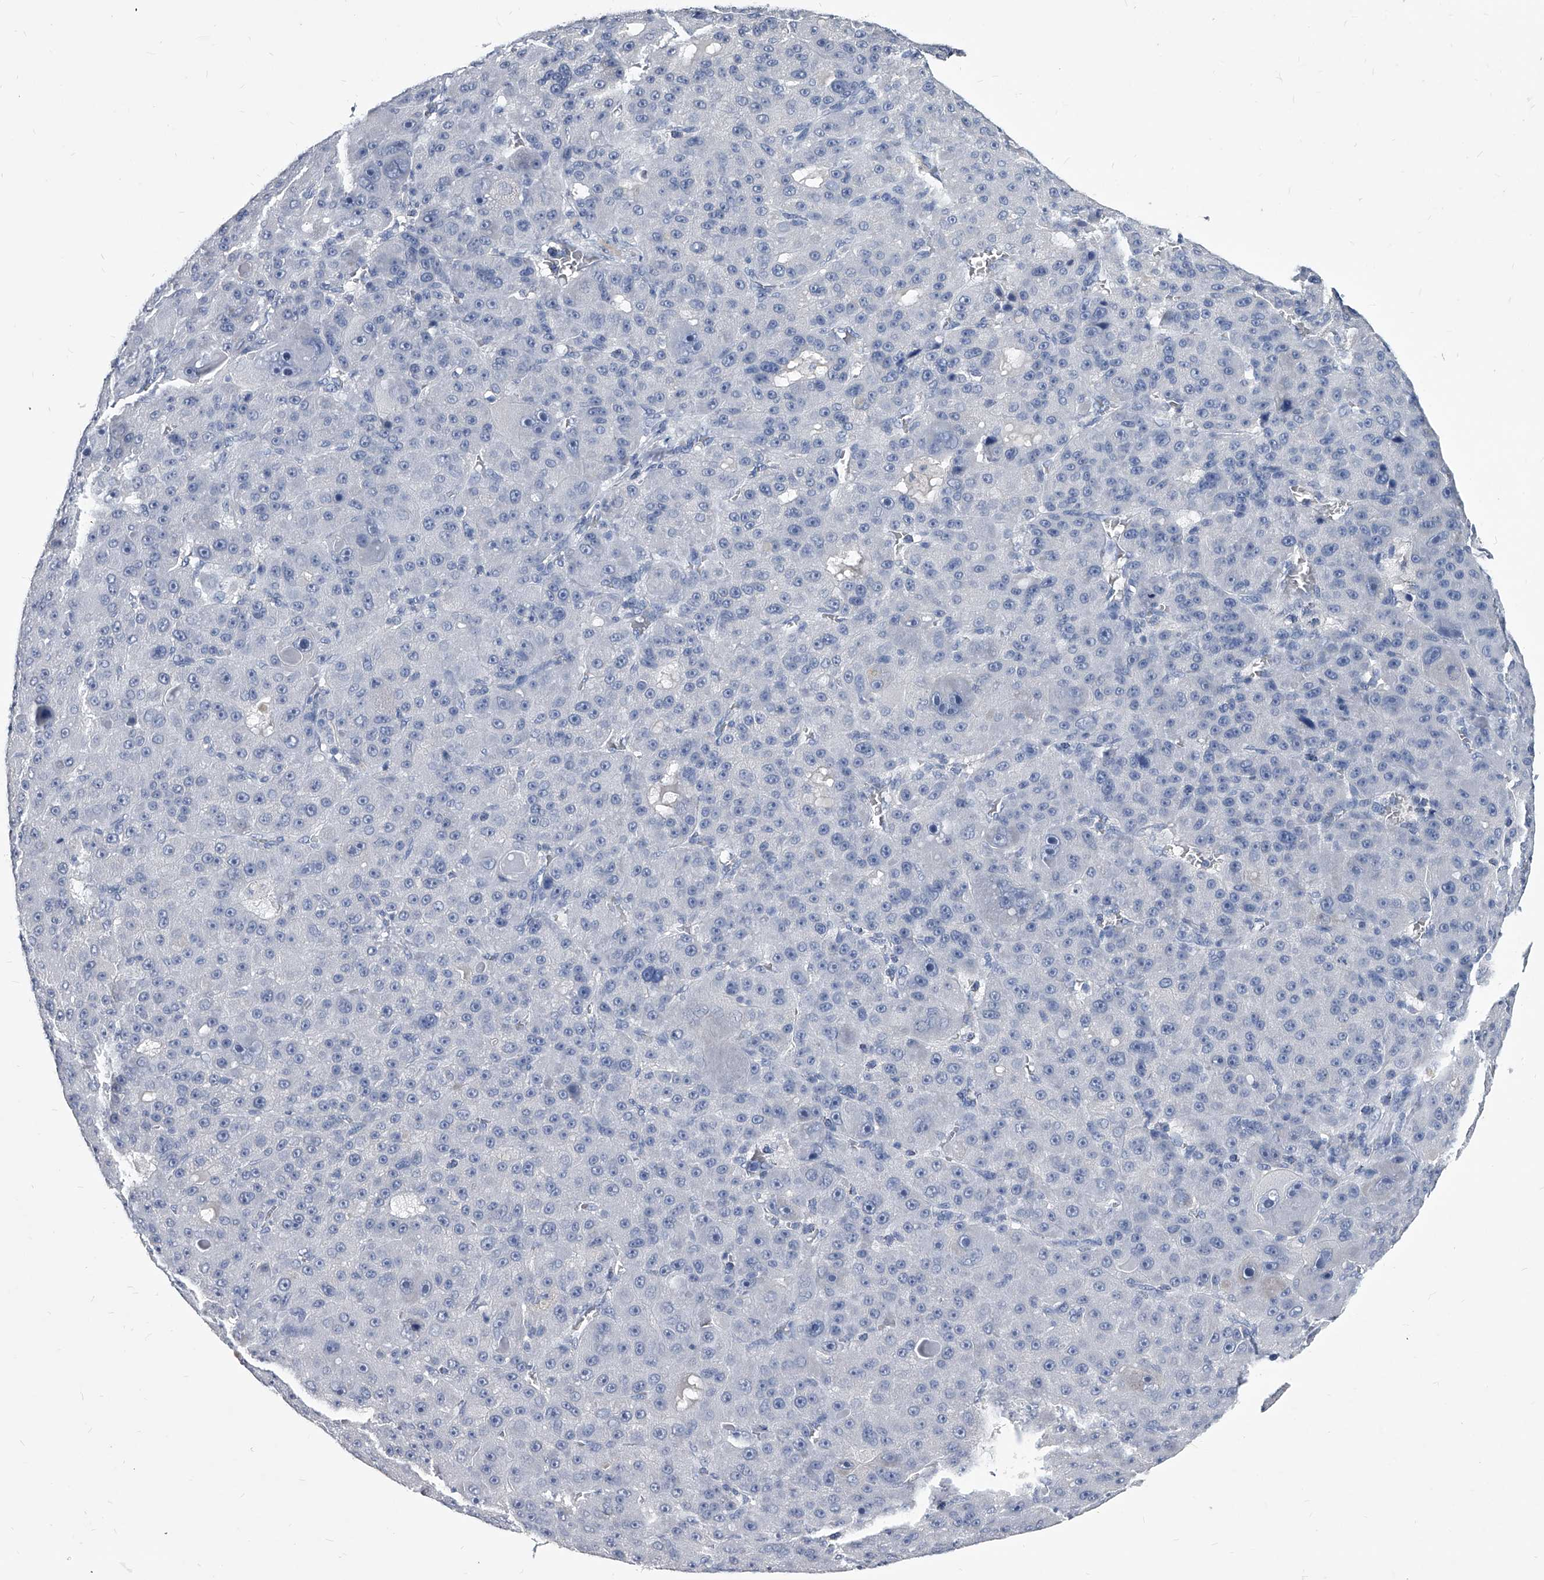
{"staining": {"intensity": "negative", "quantity": "none", "location": "none"}, "tissue": "liver cancer", "cell_type": "Tumor cells", "image_type": "cancer", "snomed": [{"axis": "morphology", "description": "Carcinoma, Hepatocellular, NOS"}, {"axis": "topography", "description": "Liver"}], "caption": "An image of human hepatocellular carcinoma (liver) is negative for staining in tumor cells. Brightfield microscopy of immunohistochemistry (IHC) stained with DAB (3,3'-diaminobenzidine) (brown) and hematoxylin (blue), captured at high magnification.", "gene": "BCAS1", "patient": {"sex": "male", "age": 76}}